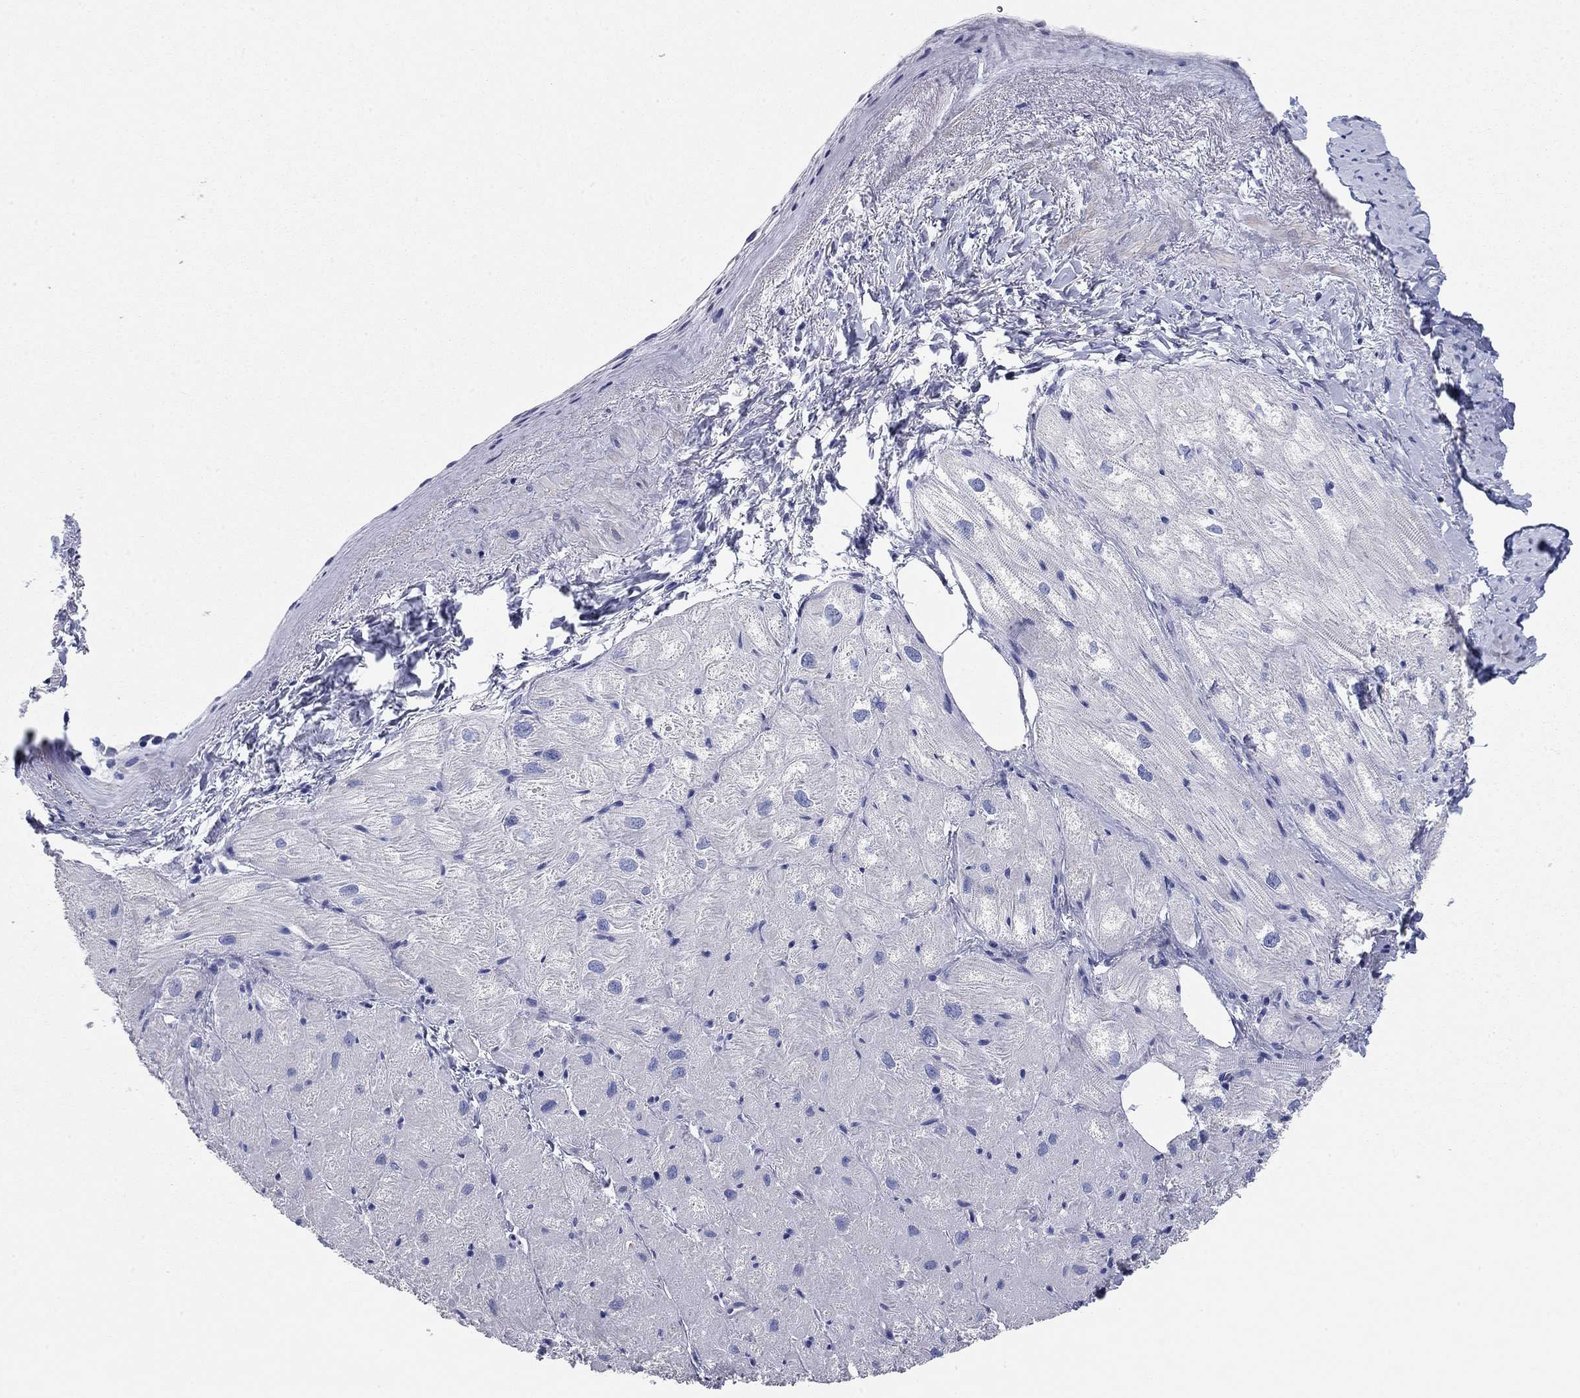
{"staining": {"intensity": "negative", "quantity": "none", "location": "none"}, "tissue": "heart muscle", "cell_type": "Cardiomyocytes", "image_type": "normal", "snomed": [{"axis": "morphology", "description": "Normal tissue, NOS"}, {"axis": "topography", "description": "Heart"}], "caption": "IHC image of benign heart muscle: human heart muscle stained with DAB exhibits no significant protein positivity in cardiomyocytes.", "gene": "CHI3L2", "patient": {"sex": "male", "age": 57}}